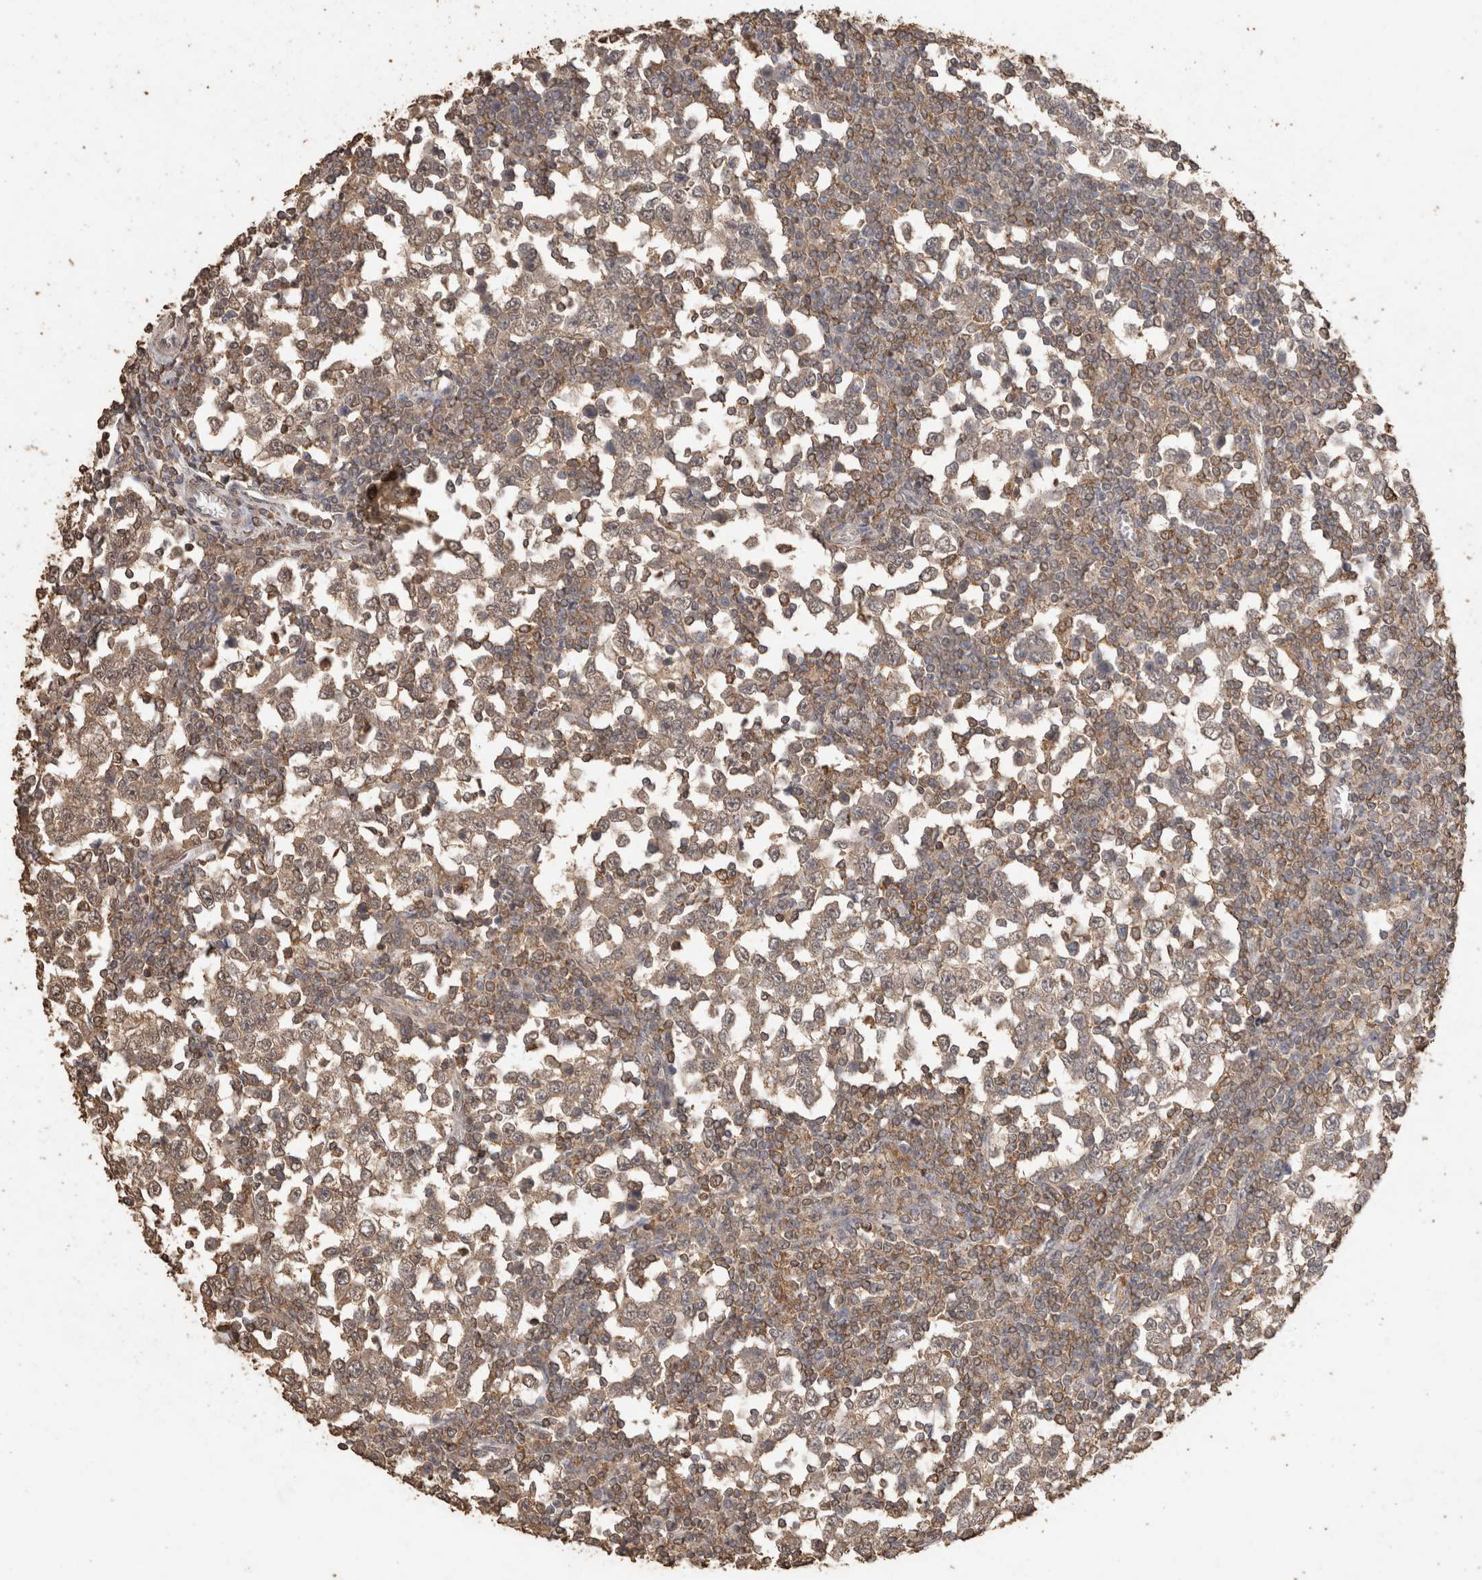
{"staining": {"intensity": "weak", "quantity": "<25%", "location": "cytoplasmic/membranous"}, "tissue": "testis cancer", "cell_type": "Tumor cells", "image_type": "cancer", "snomed": [{"axis": "morphology", "description": "Seminoma, NOS"}, {"axis": "topography", "description": "Testis"}], "caption": "The histopathology image exhibits no staining of tumor cells in seminoma (testis). Nuclei are stained in blue.", "gene": "CX3CL1", "patient": {"sex": "male", "age": 65}}